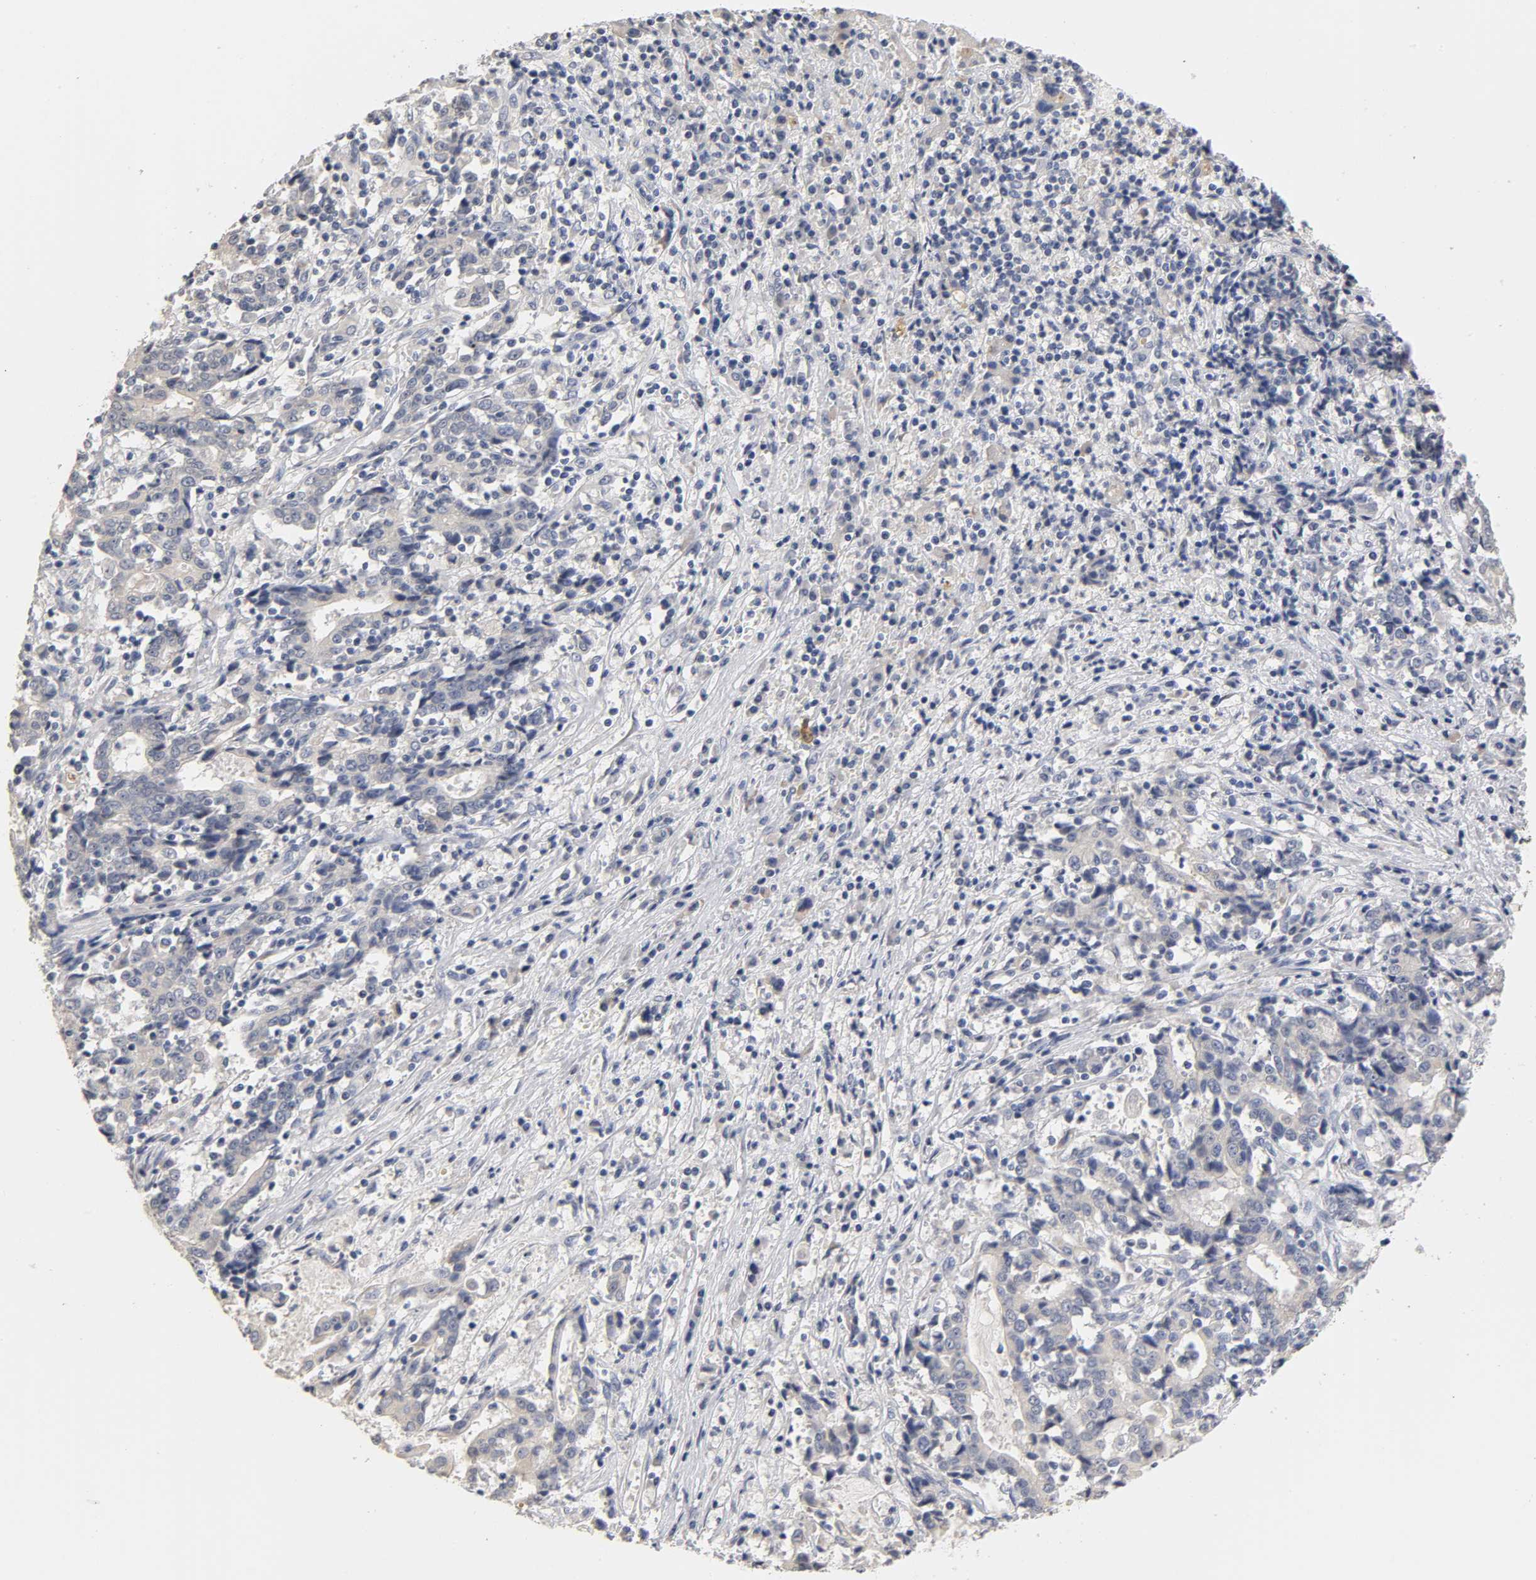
{"staining": {"intensity": "negative", "quantity": "none", "location": "none"}, "tissue": "liver cancer", "cell_type": "Tumor cells", "image_type": "cancer", "snomed": [{"axis": "morphology", "description": "Cholangiocarcinoma"}, {"axis": "topography", "description": "Liver"}], "caption": "This is an immunohistochemistry photomicrograph of liver cancer (cholangiocarcinoma). There is no positivity in tumor cells.", "gene": "OVOL1", "patient": {"sex": "male", "age": 57}}